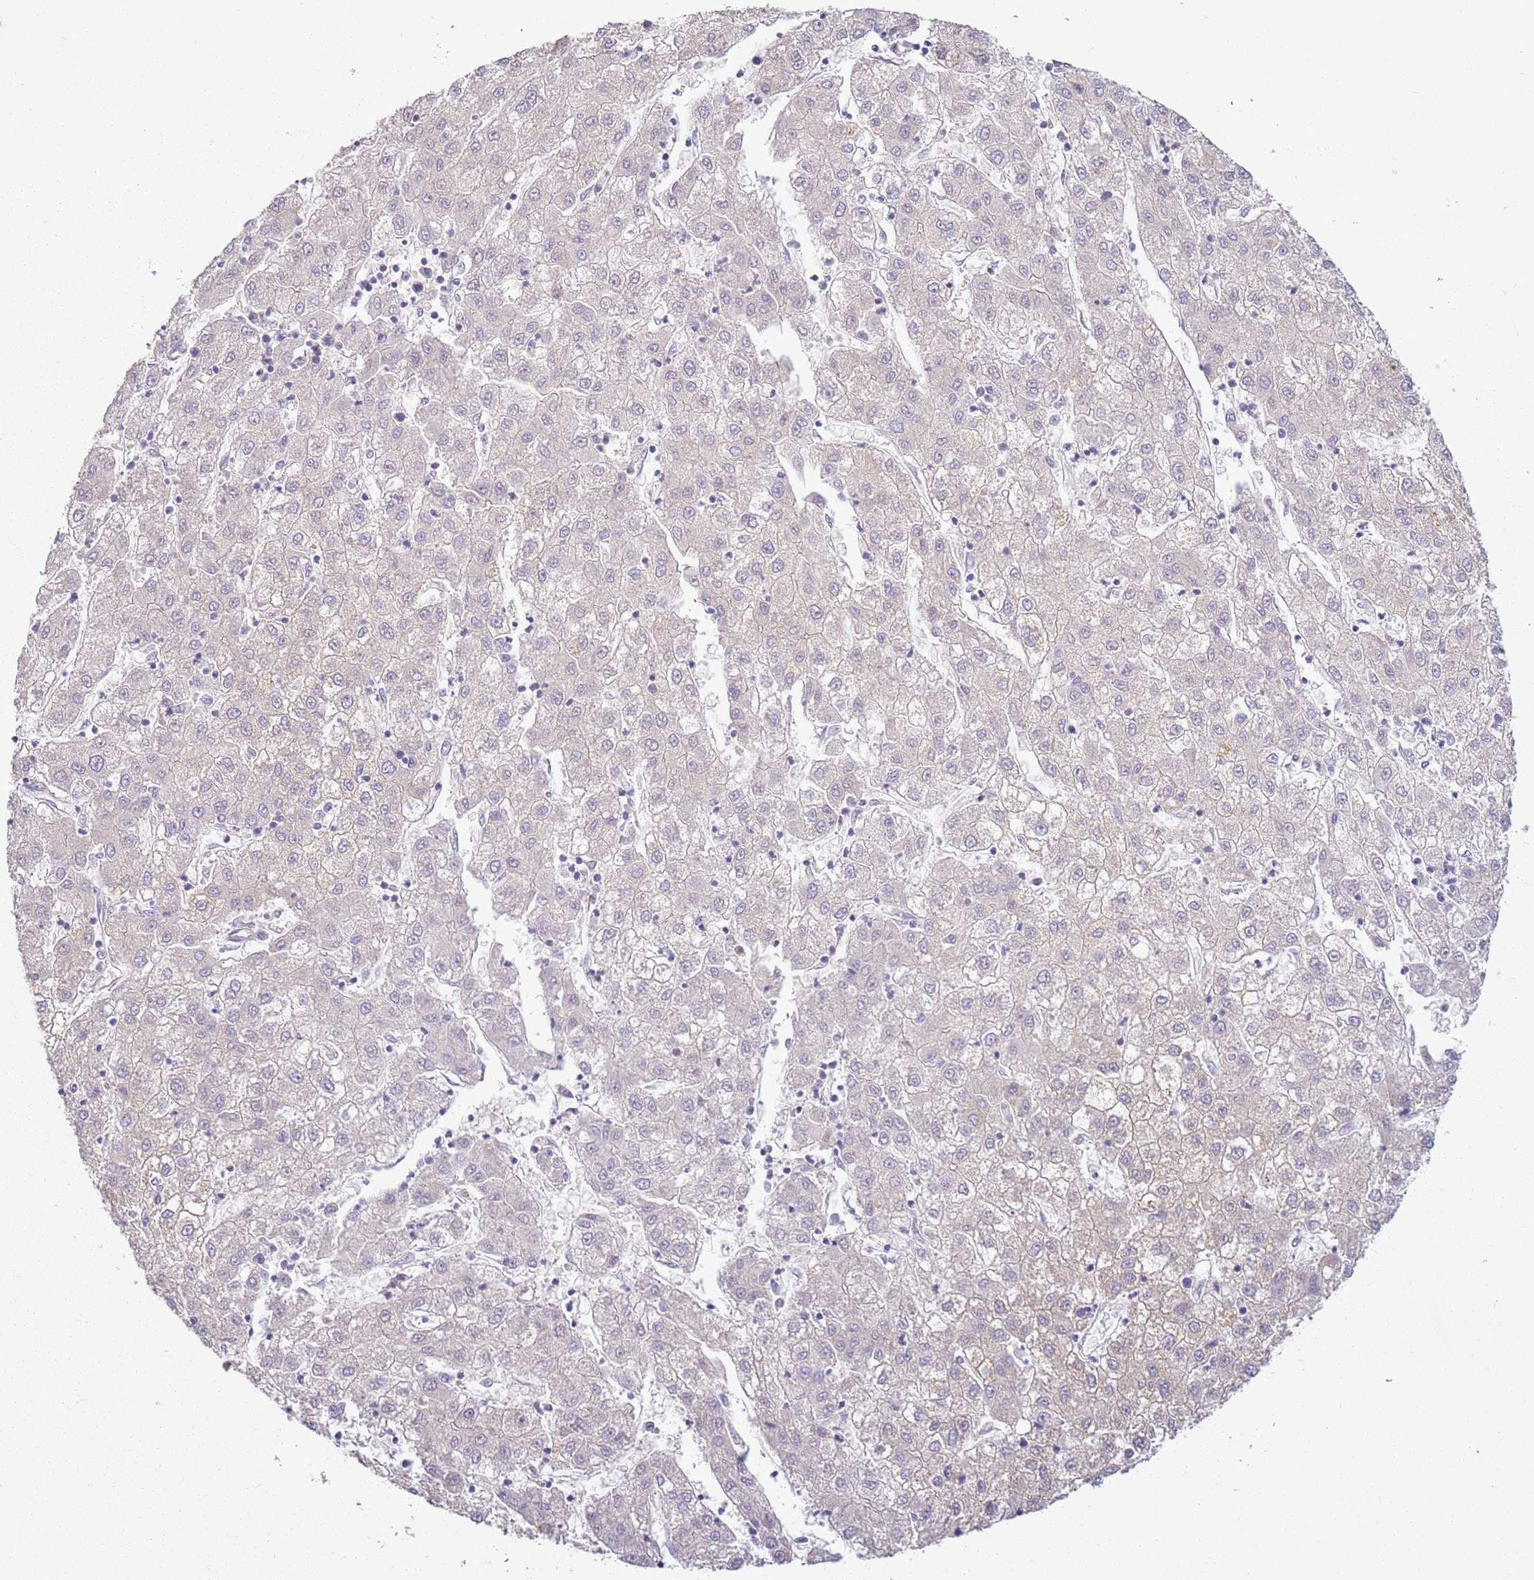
{"staining": {"intensity": "moderate", "quantity": "25%-75%", "location": "cytoplasmic/membranous"}, "tissue": "liver cancer", "cell_type": "Tumor cells", "image_type": "cancer", "snomed": [{"axis": "morphology", "description": "Carcinoma, Hepatocellular, NOS"}, {"axis": "topography", "description": "Liver"}], "caption": "Moderate cytoplasmic/membranous positivity for a protein is identified in approximately 25%-75% of tumor cells of liver cancer using IHC.", "gene": "TMEM200C", "patient": {"sex": "male", "age": 72}}